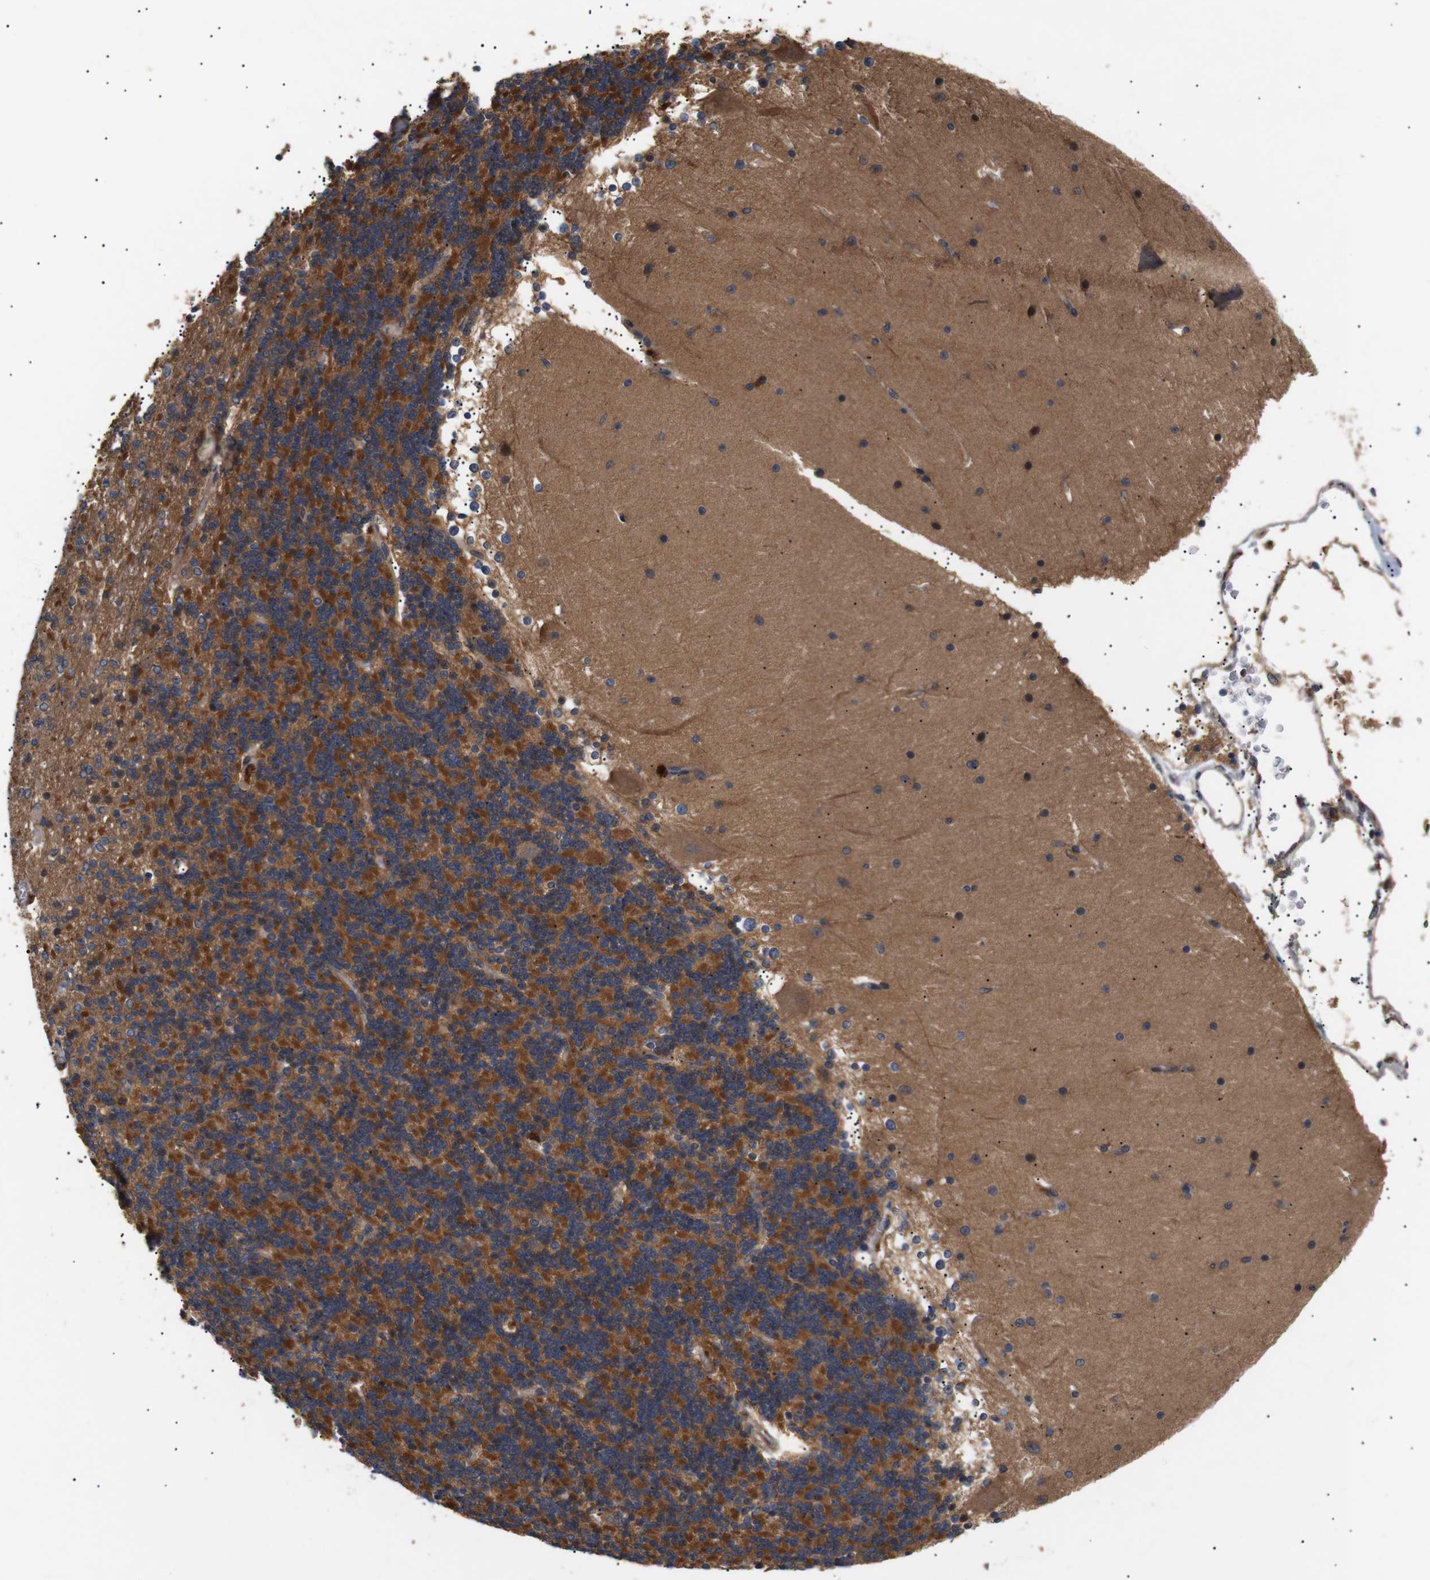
{"staining": {"intensity": "moderate", "quantity": "25%-75%", "location": "cytoplasmic/membranous"}, "tissue": "cerebellum", "cell_type": "Cells in granular layer", "image_type": "normal", "snomed": [{"axis": "morphology", "description": "Normal tissue, NOS"}, {"axis": "topography", "description": "Cerebellum"}], "caption": "A brown stain labels moderate cytoplasmic/membranous staining of a protein in cells in granular layer of normal cerebellum.", "gene": "DDR1", "patient": {"sex": "female", "age": 19}}